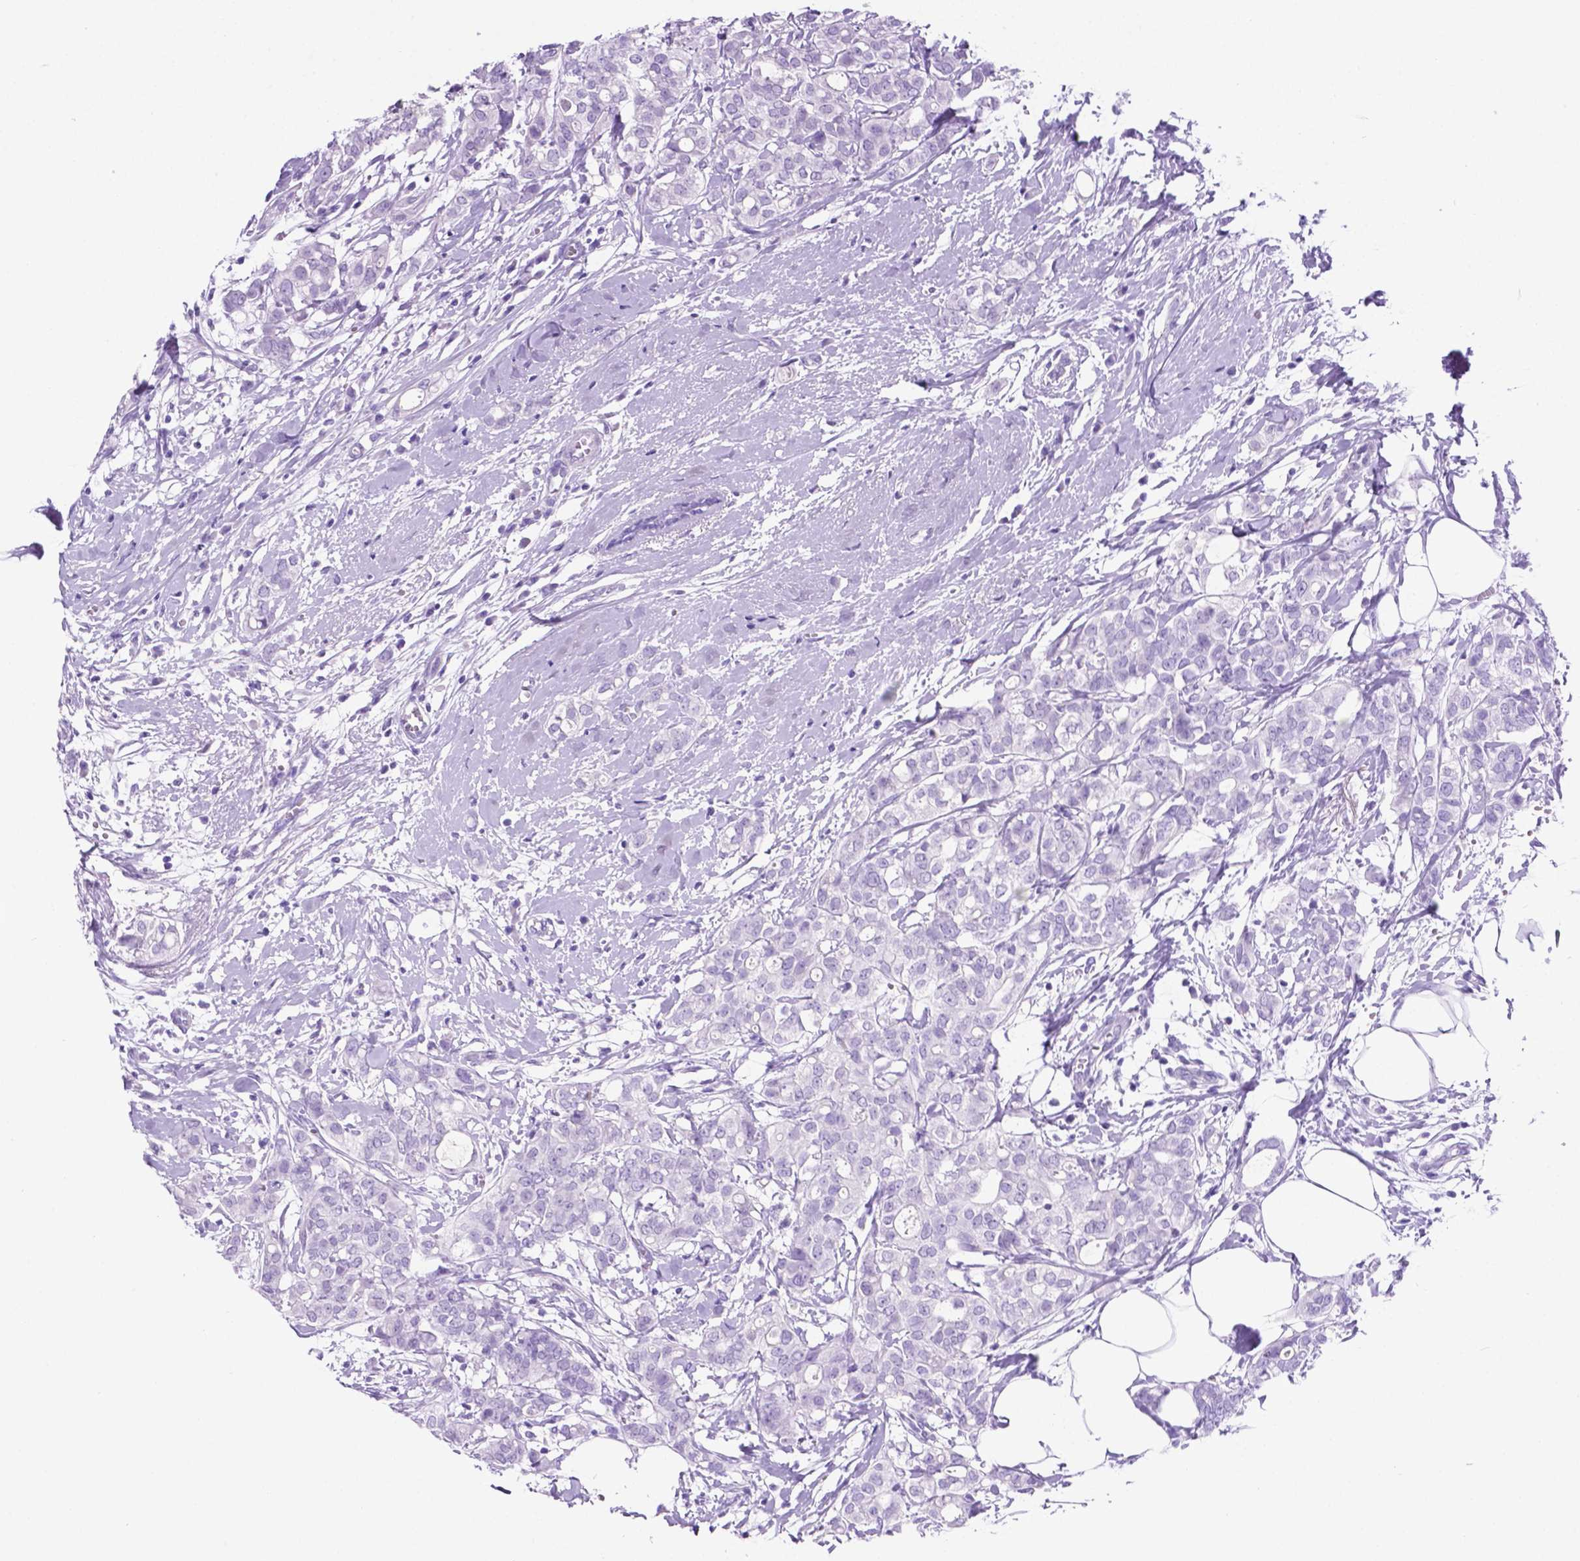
{"staining": {"intensity": "negative", "quantity": "none", "location": "none"}, "tissue": "breast cancer", "cell_type": "Tumor cells", "image_type": "cancer", "snomed": [{"axis": "morphology", "description": "Duct carcinoma"}, {"axis": "topography", "description": "Breast"}], "caption": "DAB (3,3'-diaminobenzidine) immunohistochemical staining of human breast cancer displays no significant staining in tumor cells.", "gene": "C17orf107", "patient": {"sex": "female", "age": 40}}